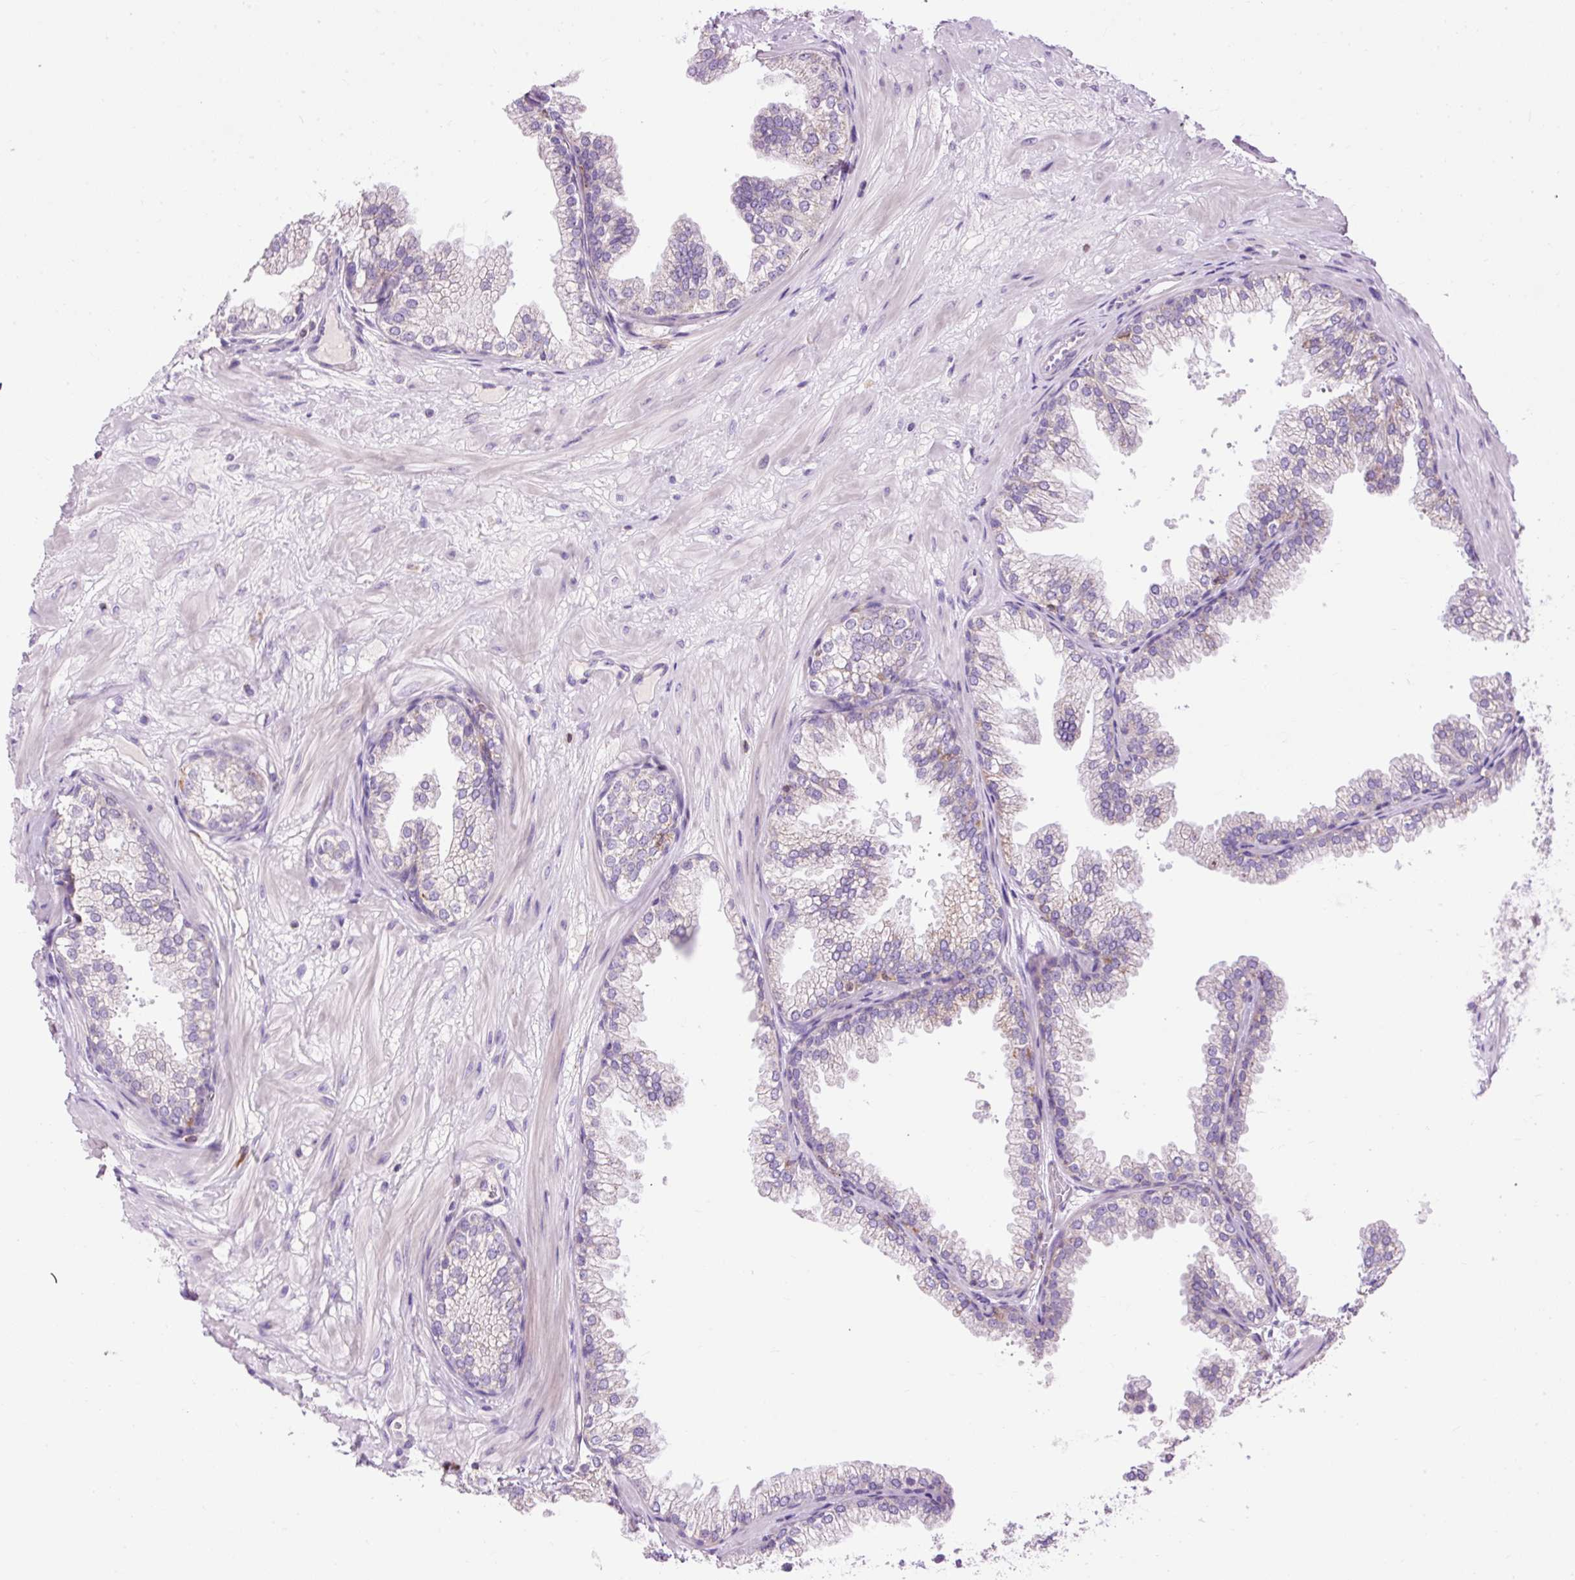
{"staining": {"intensity": "negative", "quantity": "none", "location": "none"}, "tissue": "prostate", "cell_type": "Glandular cells", "image_type": "normal", "snomed": [{"axis": "morphology", "description": "Normal tissue, NOS"}, {"axis": "topography", "description": "Prostate"}], "caption": "Glandular cells show no significant positivity in unremarkable prostate.", "gene": "CD83", "patient": {"sex": "male", "age": 37}}